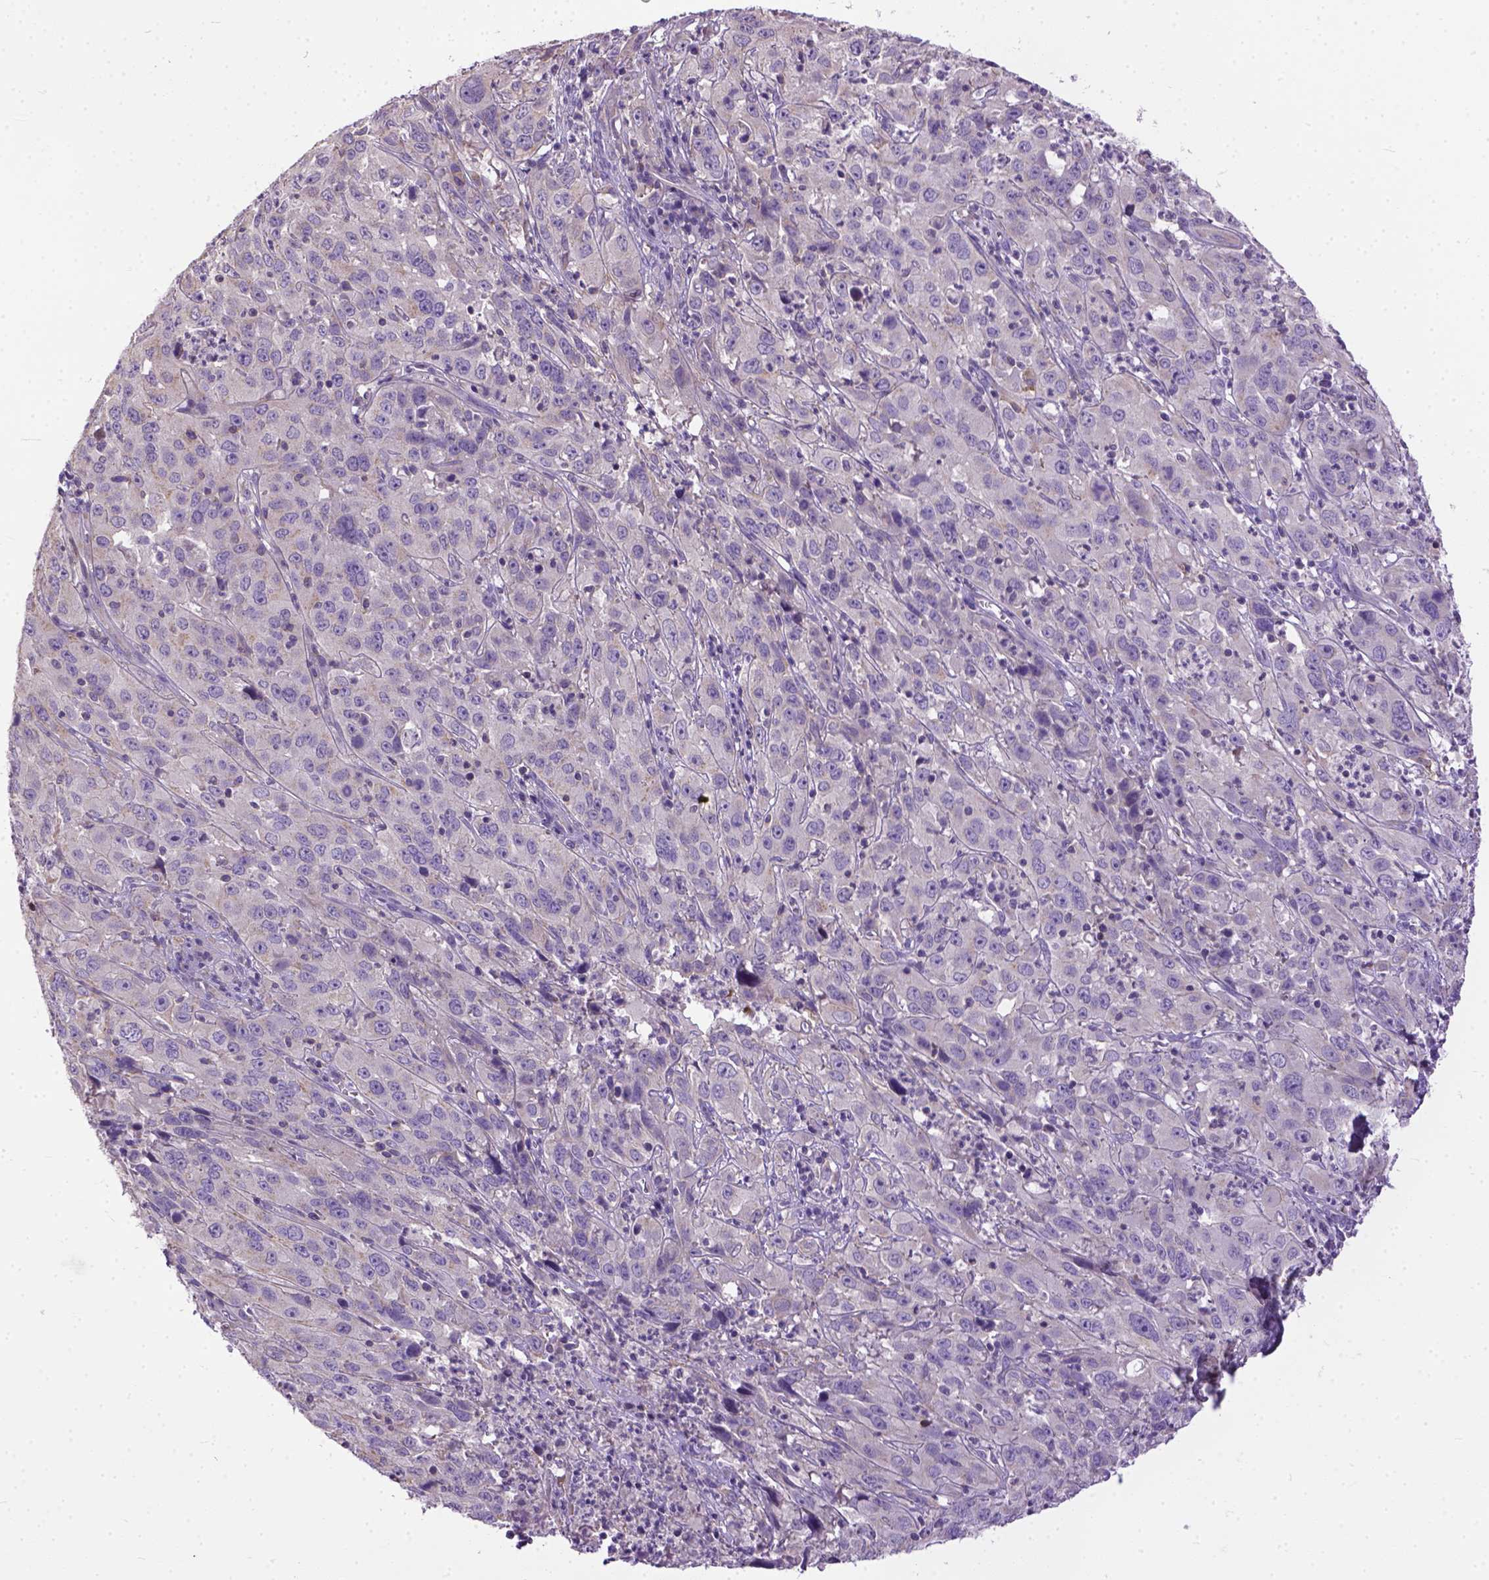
{"staining": {"intensity": "negative", "quantity": "none", "location": "none"}, "tissue": "cervical cancer", "cell_type": "Tumor cells", "image_type": "cancer", "snomed": [{"axis": "morphology", "description": "Squamous cell carcinoma, NOS"}, {"axis": "topography", "description": "Cervix"}], "caption": "Immunohistochemistry of human cervical cancer displays no expression in tumor cells.", "gene": "BANF2", "patient": {"sex": "female", "age": 32}}